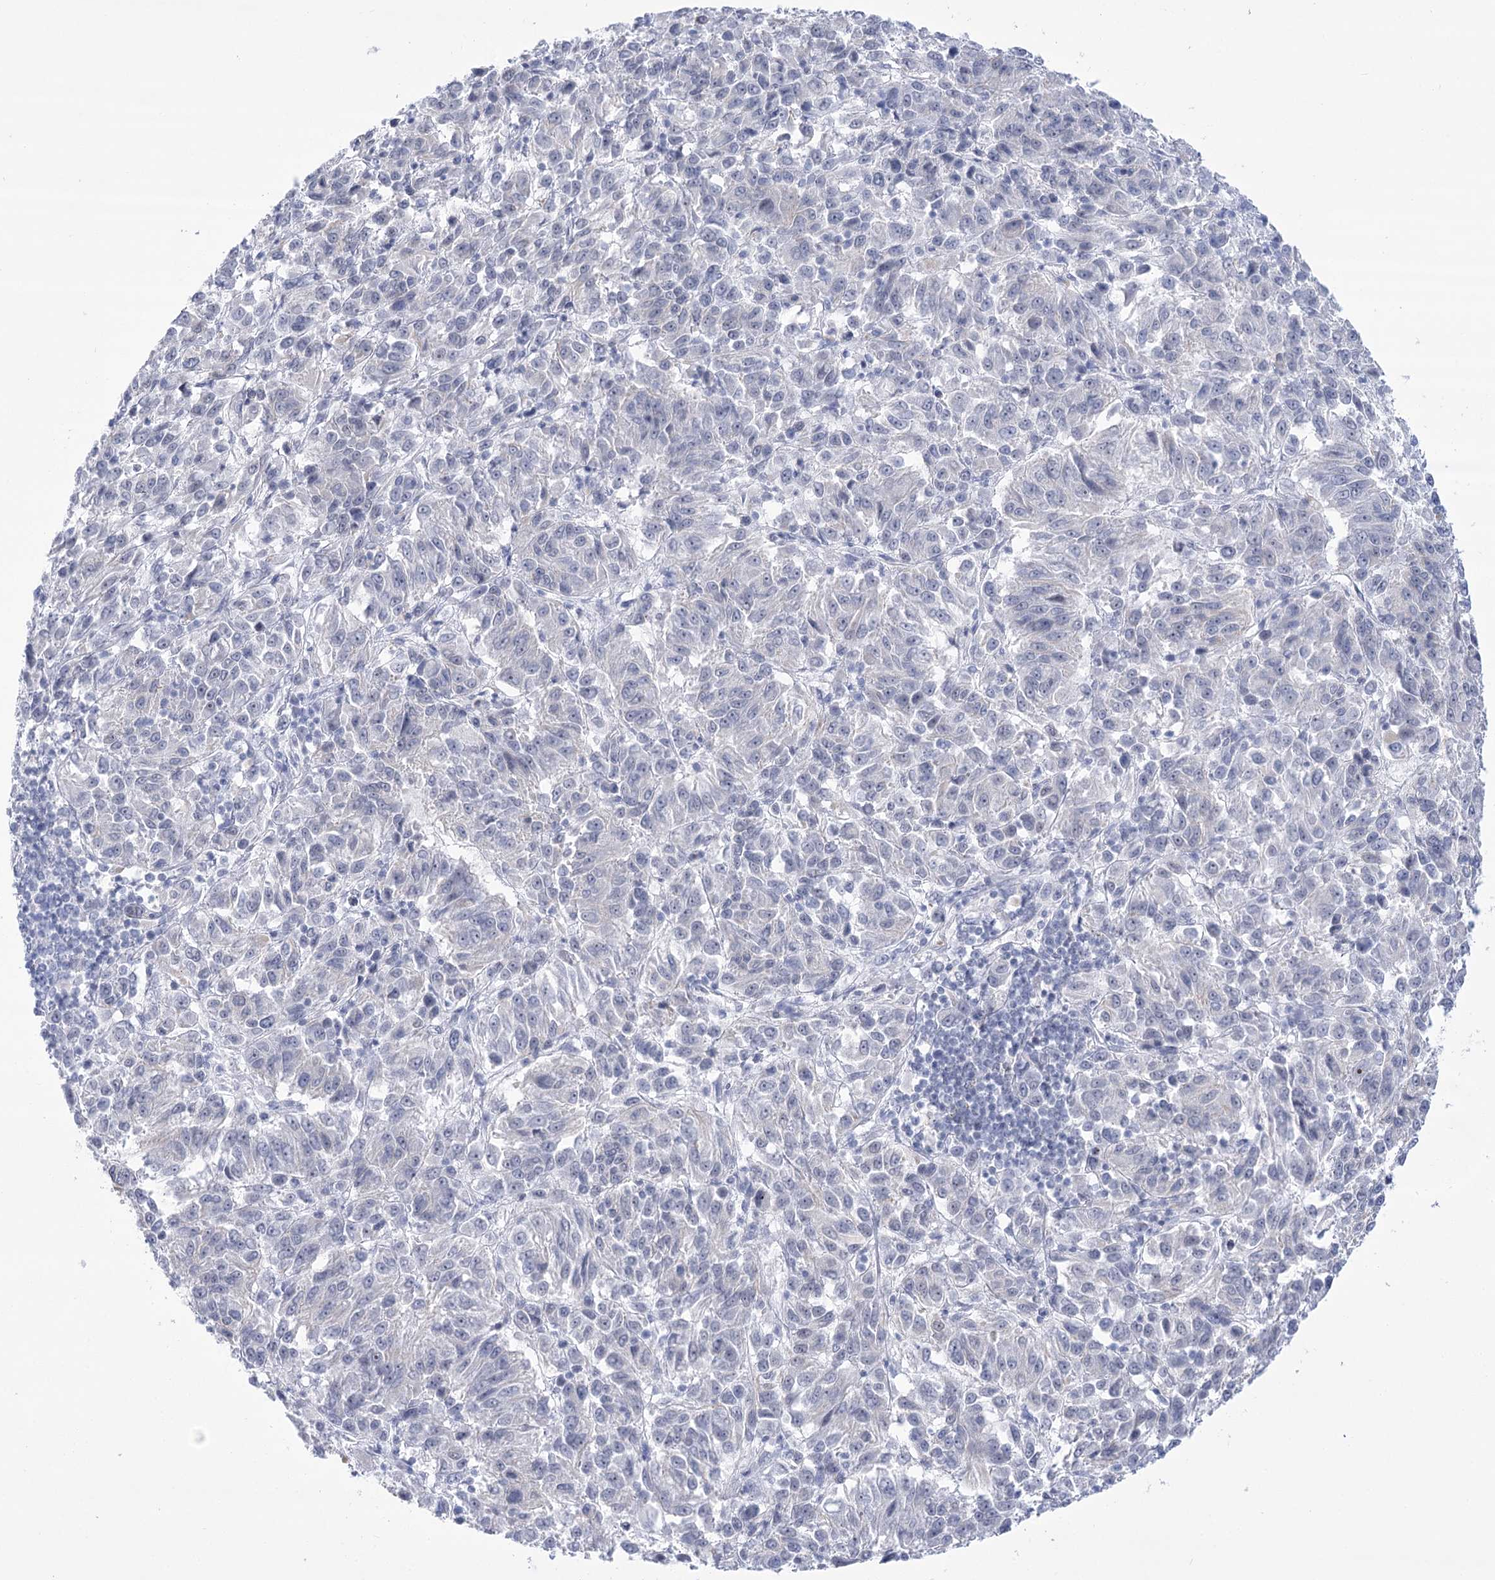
{"staining": {"intensity": "negative", "quantity": "none", "location": "none"}, "tissue": "melanoma", "cell_type": "Tumor cells", "image_type": "cancer", "snomed": [{"axis": "morphology", "description": "Malignant melanoma, Metastatic site"}, {"axis": "topography", "description": "Lung"}], "caption": "Histopathology image shows no significant protein expression in tumor cells of melanoma. (Stains: DAB (3,3'-diaminobenzidine) immunohistochemistry with hematoxylin counter stain, Microscopy: brightfield microscopy at high magnification).", "gene": "HORMAD1", "patient": {"sex": "male", "age": 64}}